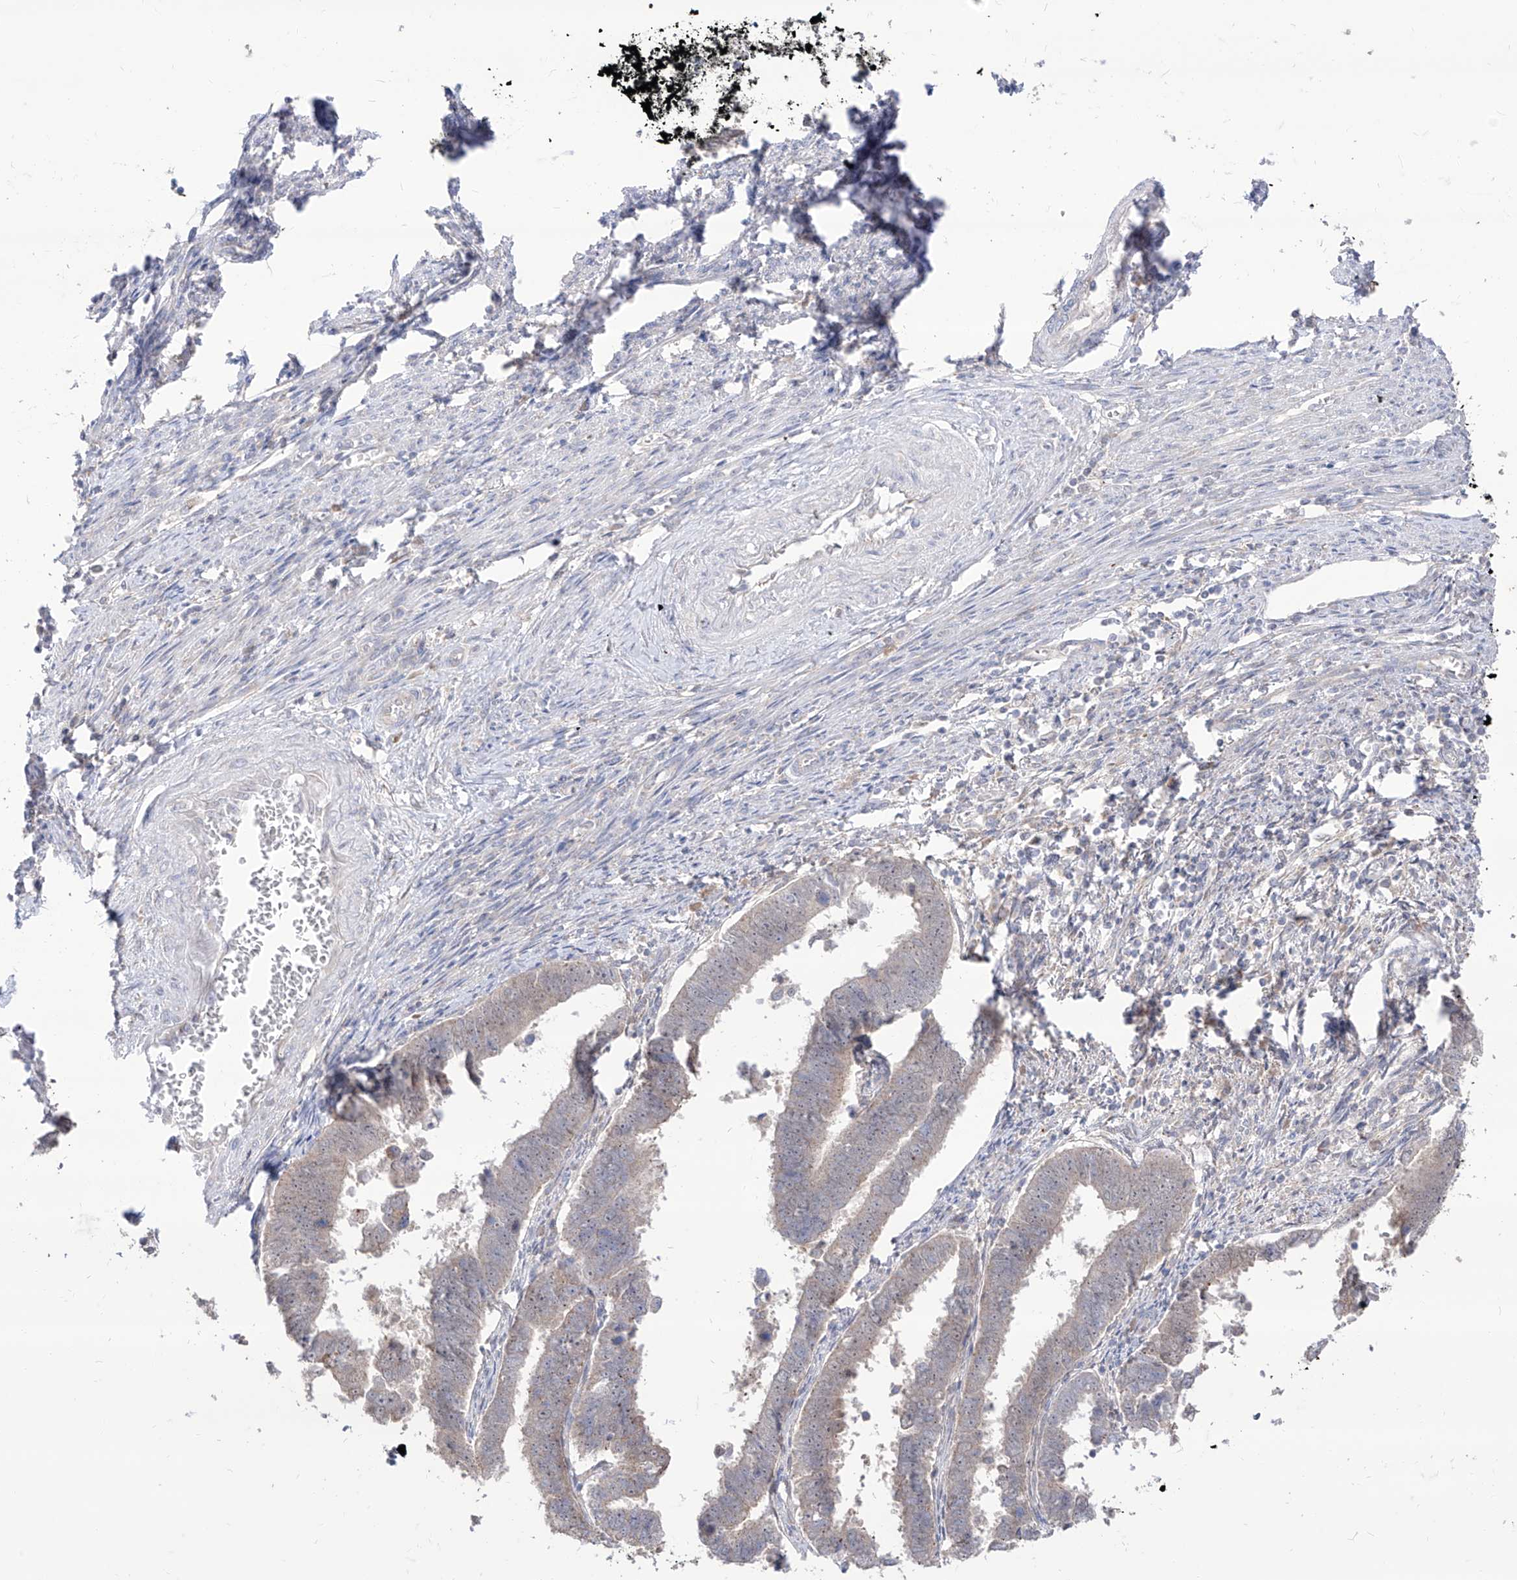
{"staining": {"intensity": "negative", "quantity": "none", "location": "none"}, "tissue": "endometrial cancer", "cell_type": "Tumor cells", "image_type": "cancer", "snomed": [{"axis": "morphology", "description": "Adenocarcinoma, NOS"}, {"axis": "topography", "description": "Endometrium"}], "caption": "Immunohistochemistry photomicrograph of human endometrial adenocarcinoma stained for a protein (brown), which displays no positivity in tumor cells.", "gene": "BROX", "patient": {"sex": "female", "age": 75}}